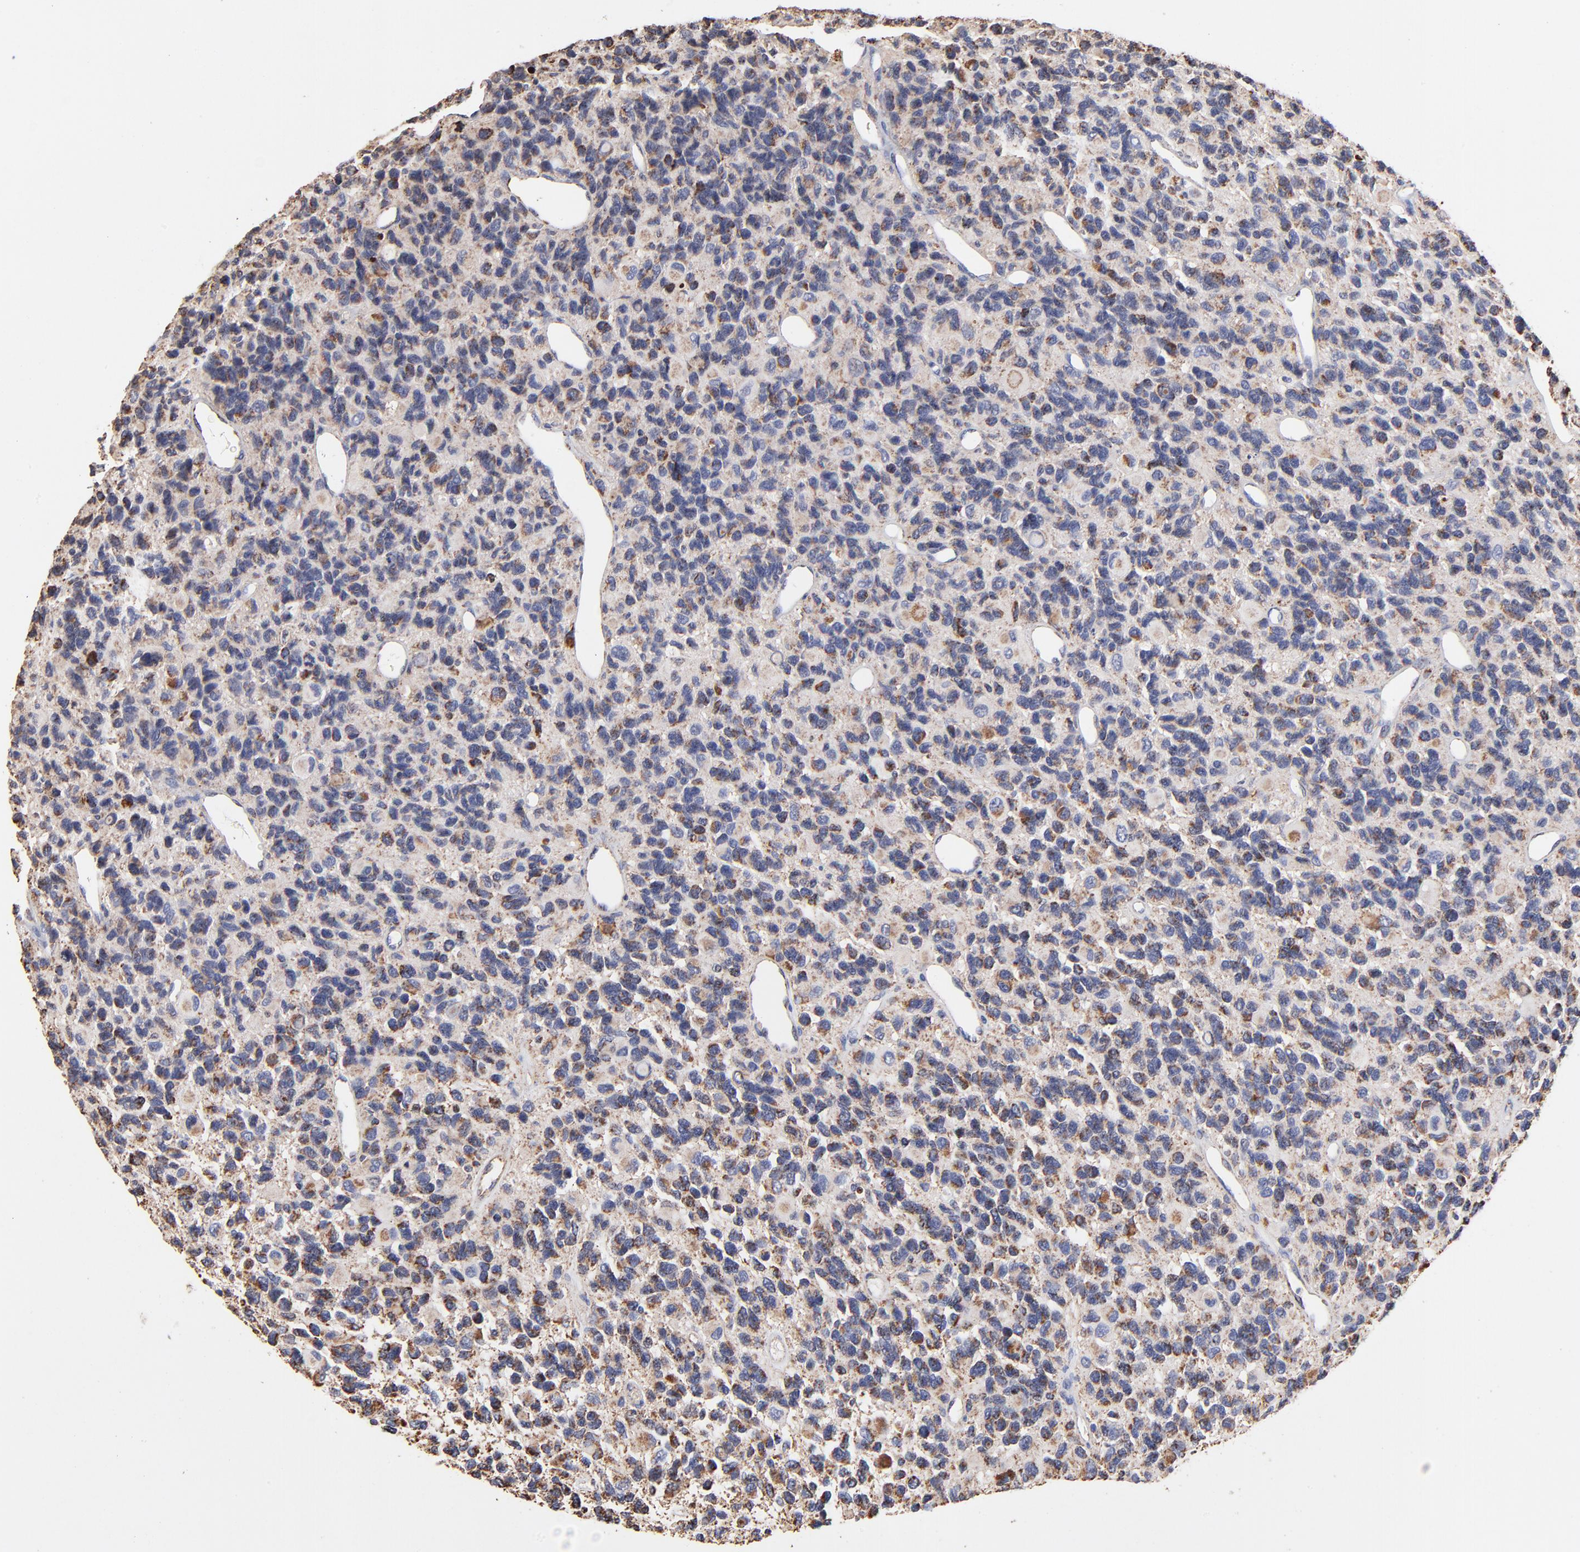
{"staining": {"intensity": "weak", "quantity": ">75%", "location": "cytoplasmic/membranous"}, "tissue": "glioma", "cell_type": "Tumor cells", "image_type": "cancer", "snomed": [{"axis": "morphology", "description": "Glioma, malignant, High grade"}, {"axis": "topography", "description": "Brain"}], "caption": "Immunohistochemistry of human glioma reveals low levels of weak cytoplasmic/membranous positivity in about >75% of tumor cells.", "gene": "SSBP1", "patient": {"sex": "male", "age": 77}}